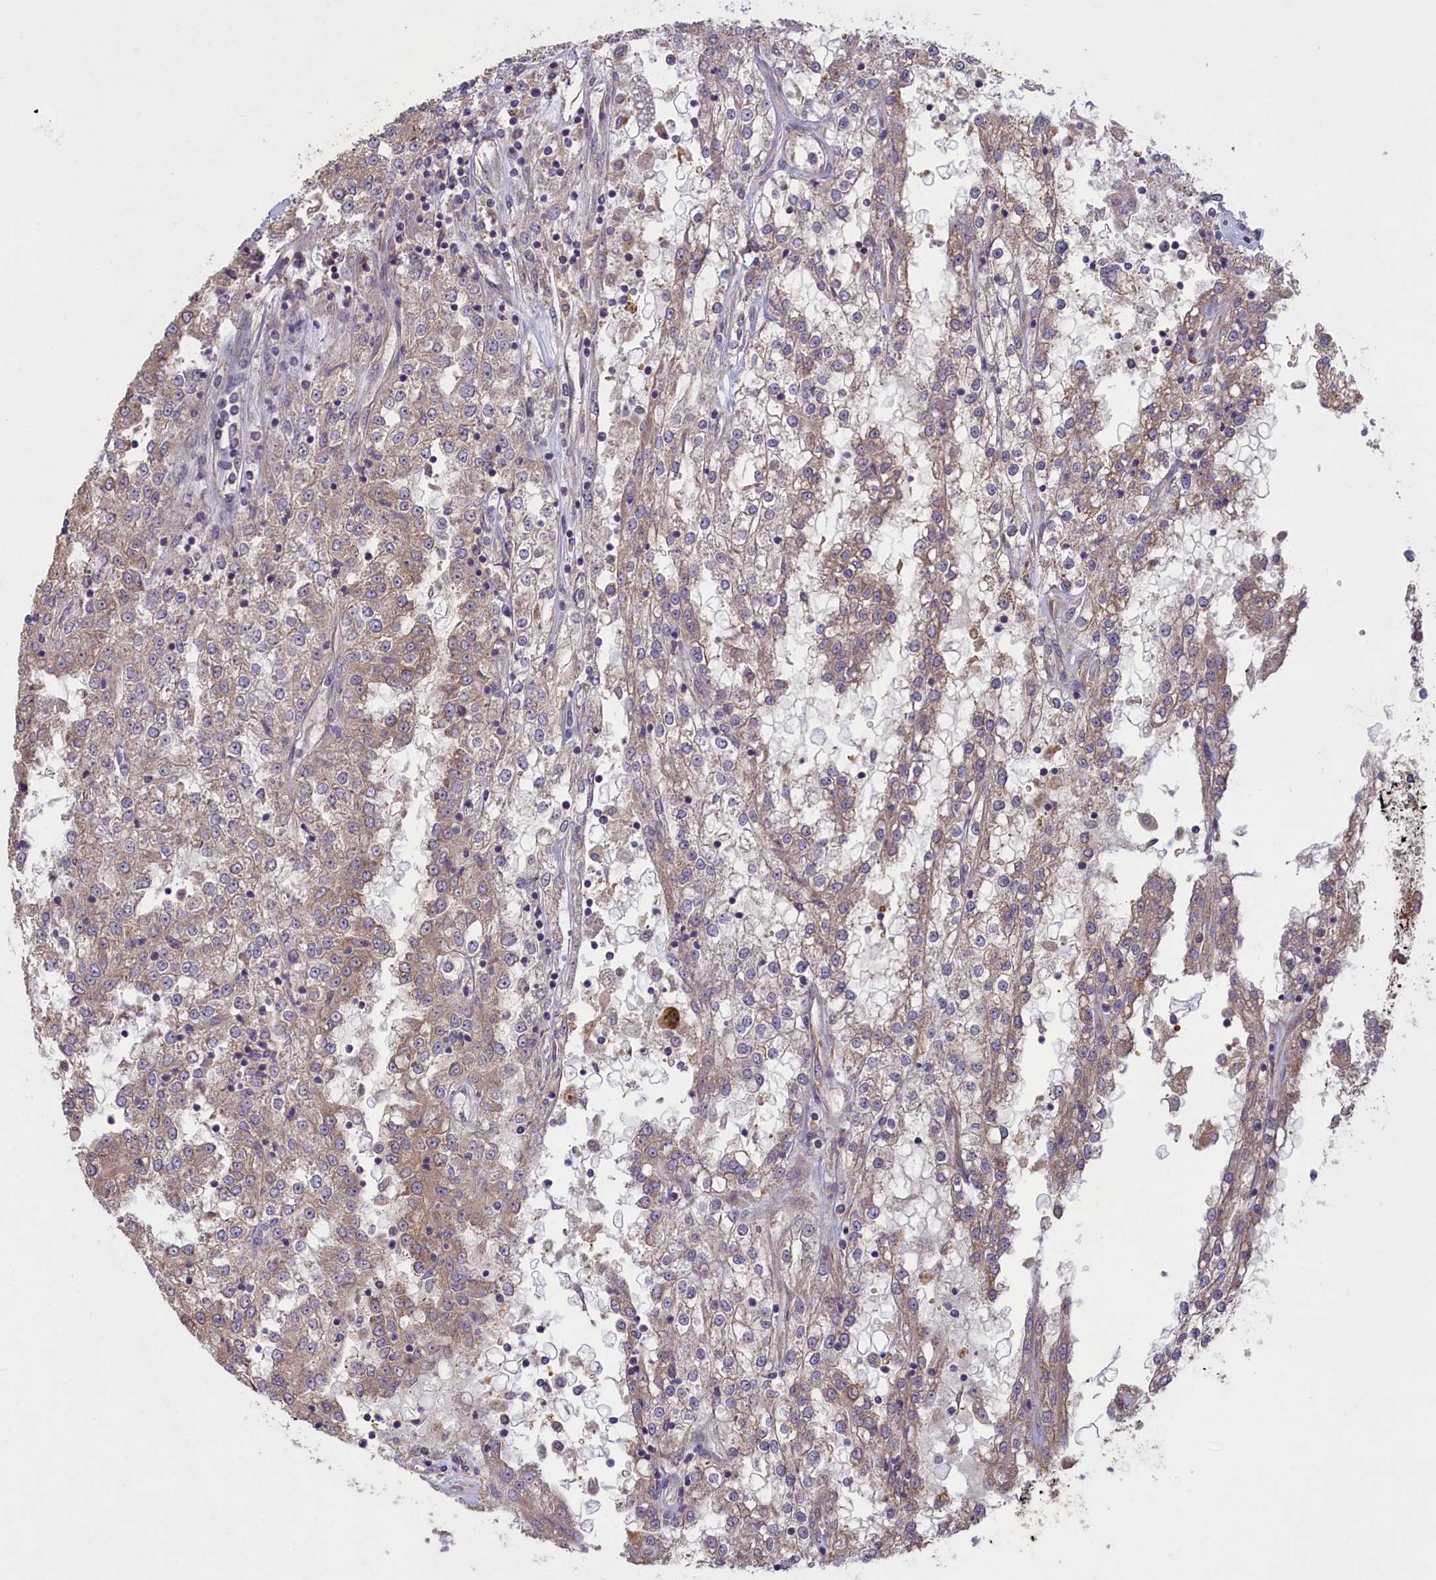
{"staining": {"intensity": "weak", "quantity": "25%-75%", "location": "cytoplasmic/membranous"}, "tissue": "renal cancer", "cell_type": "Tumor cells", "image_type": "cancer", "snomed": [{"axis": "morphology", "description": "Adenocarcinoma, NOS"}, {"axis": "topography", "description": "Kidney"}], "caption": "This image reveals renal cancer stained with immunohistochemistry to label a protein in brown. The cytoplasmic/membranous of tumor cells show weak positivity for the protein. Nuclei are counter-stained blue.", "gene": "CIAO2B", "patient": {"sex": "female", "age": 52}}